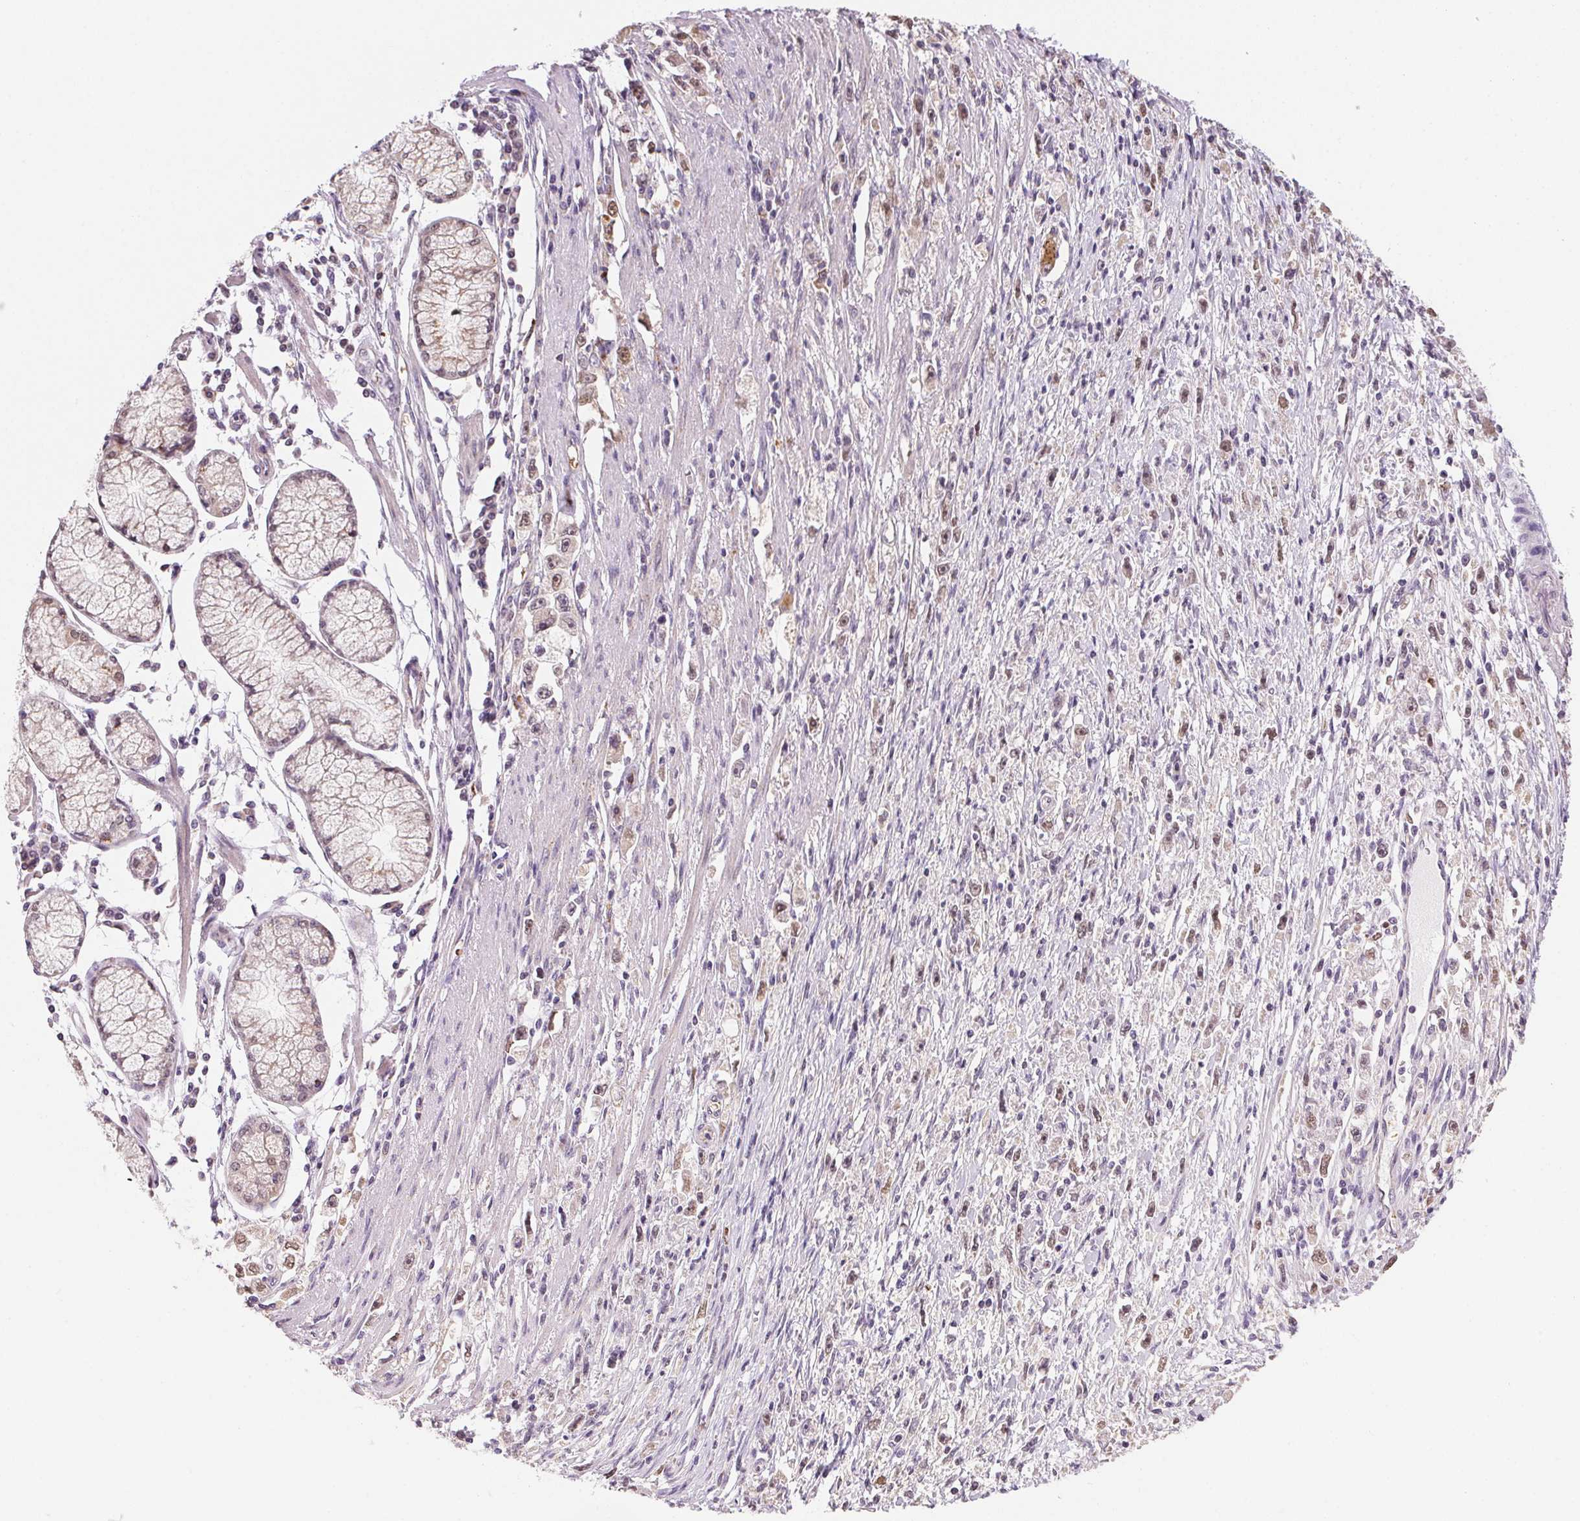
{"staining": {"intensity": "weak", "quantity": "25%-75%", "location": "cytoplasmic/membranous,nuclear"}, "tissue": "stomach cancer", "cell_type": "Tumor cells", "image_type": "cancer", "snomed": [{"axis": "morphology", "description": "Adenocarcinoma, NOS"}, {"axis": "topography", "description": "Stomach"}], "caption": "Tumor cells demonstrate low levels of weak cytoplasmic/membranous and nuclear expression in approximately 25%-75% of cells in stomach cancer (adenocarcinoma).", "gene": "METTL13", "patient": {"sex": "female", "age": 59}}